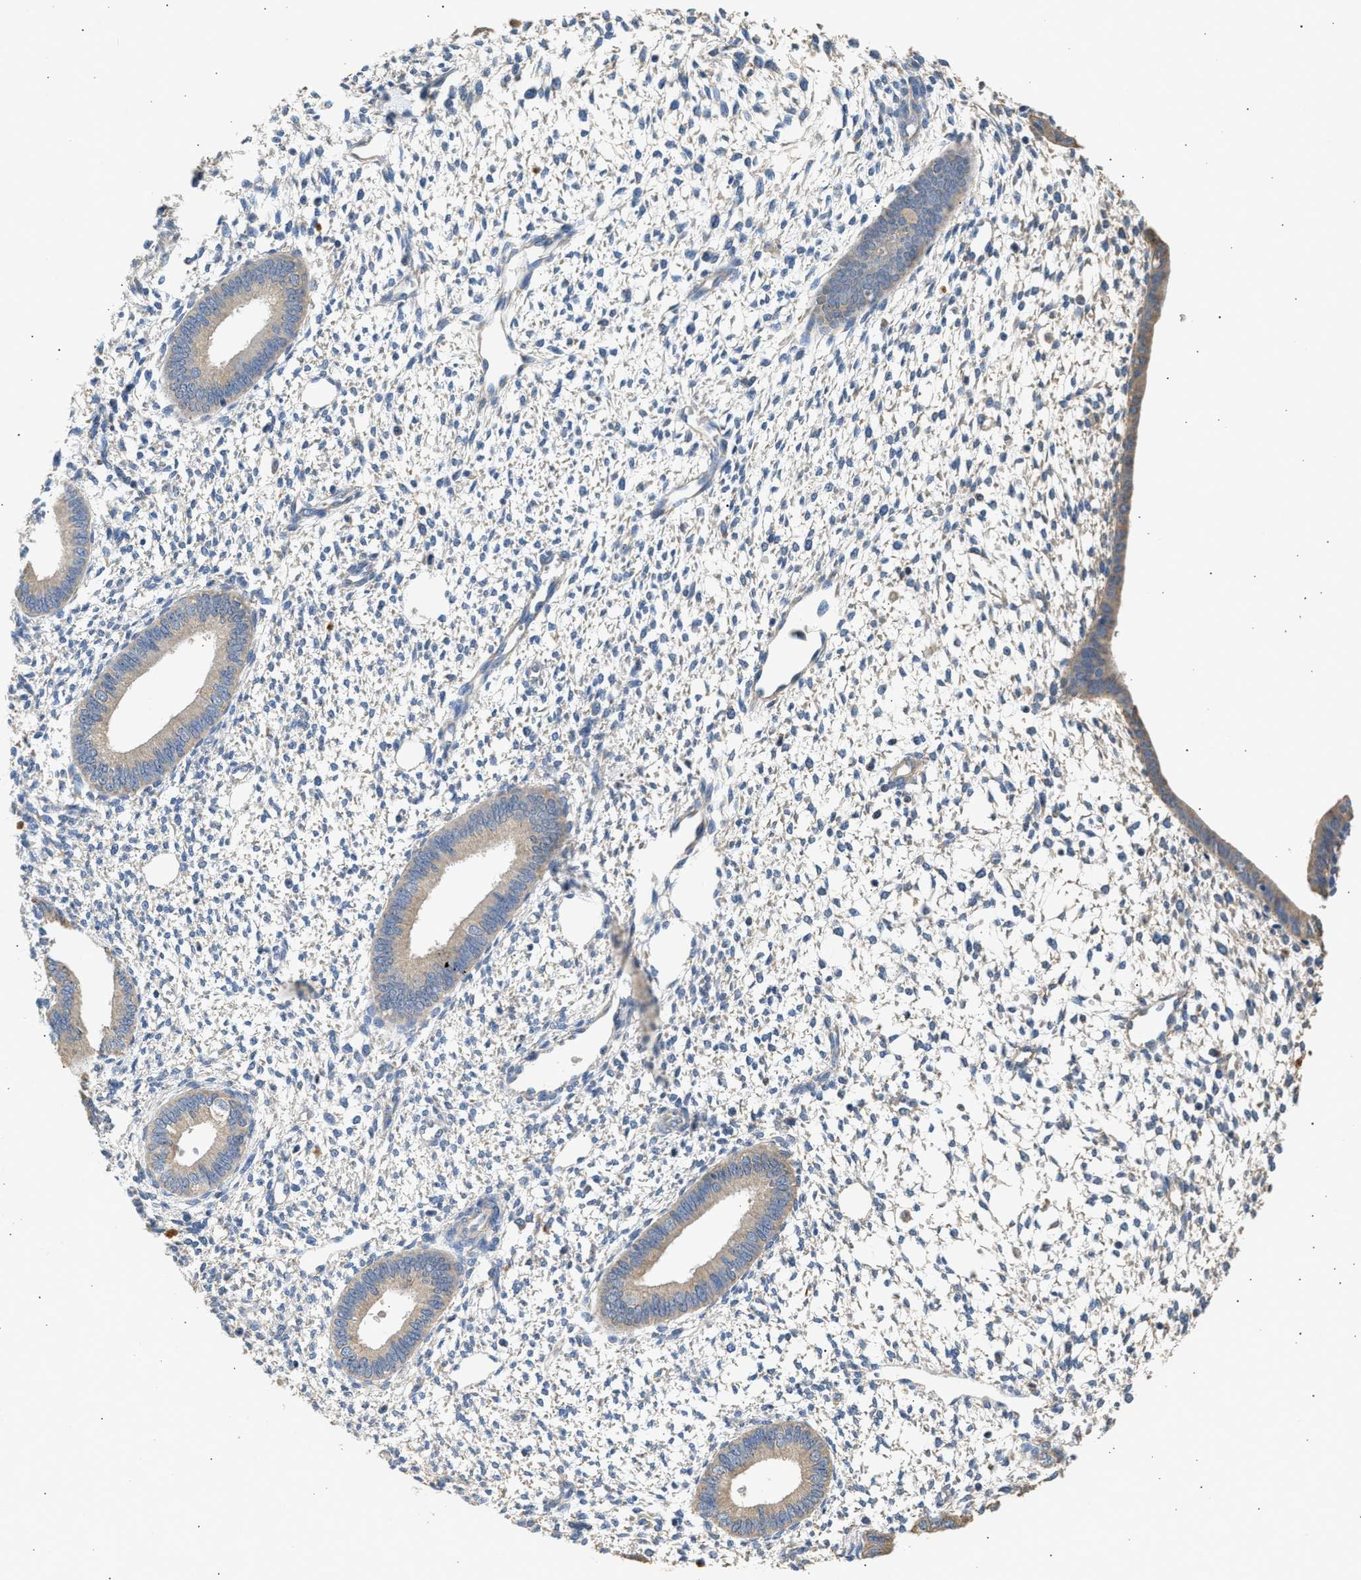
{"staining": {"intensity": "weak", "quantity": "<25%", "location": "cytoplasmic/membranous"}, "tissue": "endometrium", "cell_type": "Cells in endometrial stroma", "image_type": "normal", "snomed": [{"axis": "morphology", "description": "Normal tissue, NOS"}, {"axis": "topography", "description": "Endometrium"}], "caption": "IHC of normal endometrium shows no expression in cells in endometrial stroma.", "gene": "WDR31", "patient": {"sex": "female", "age": 46}}